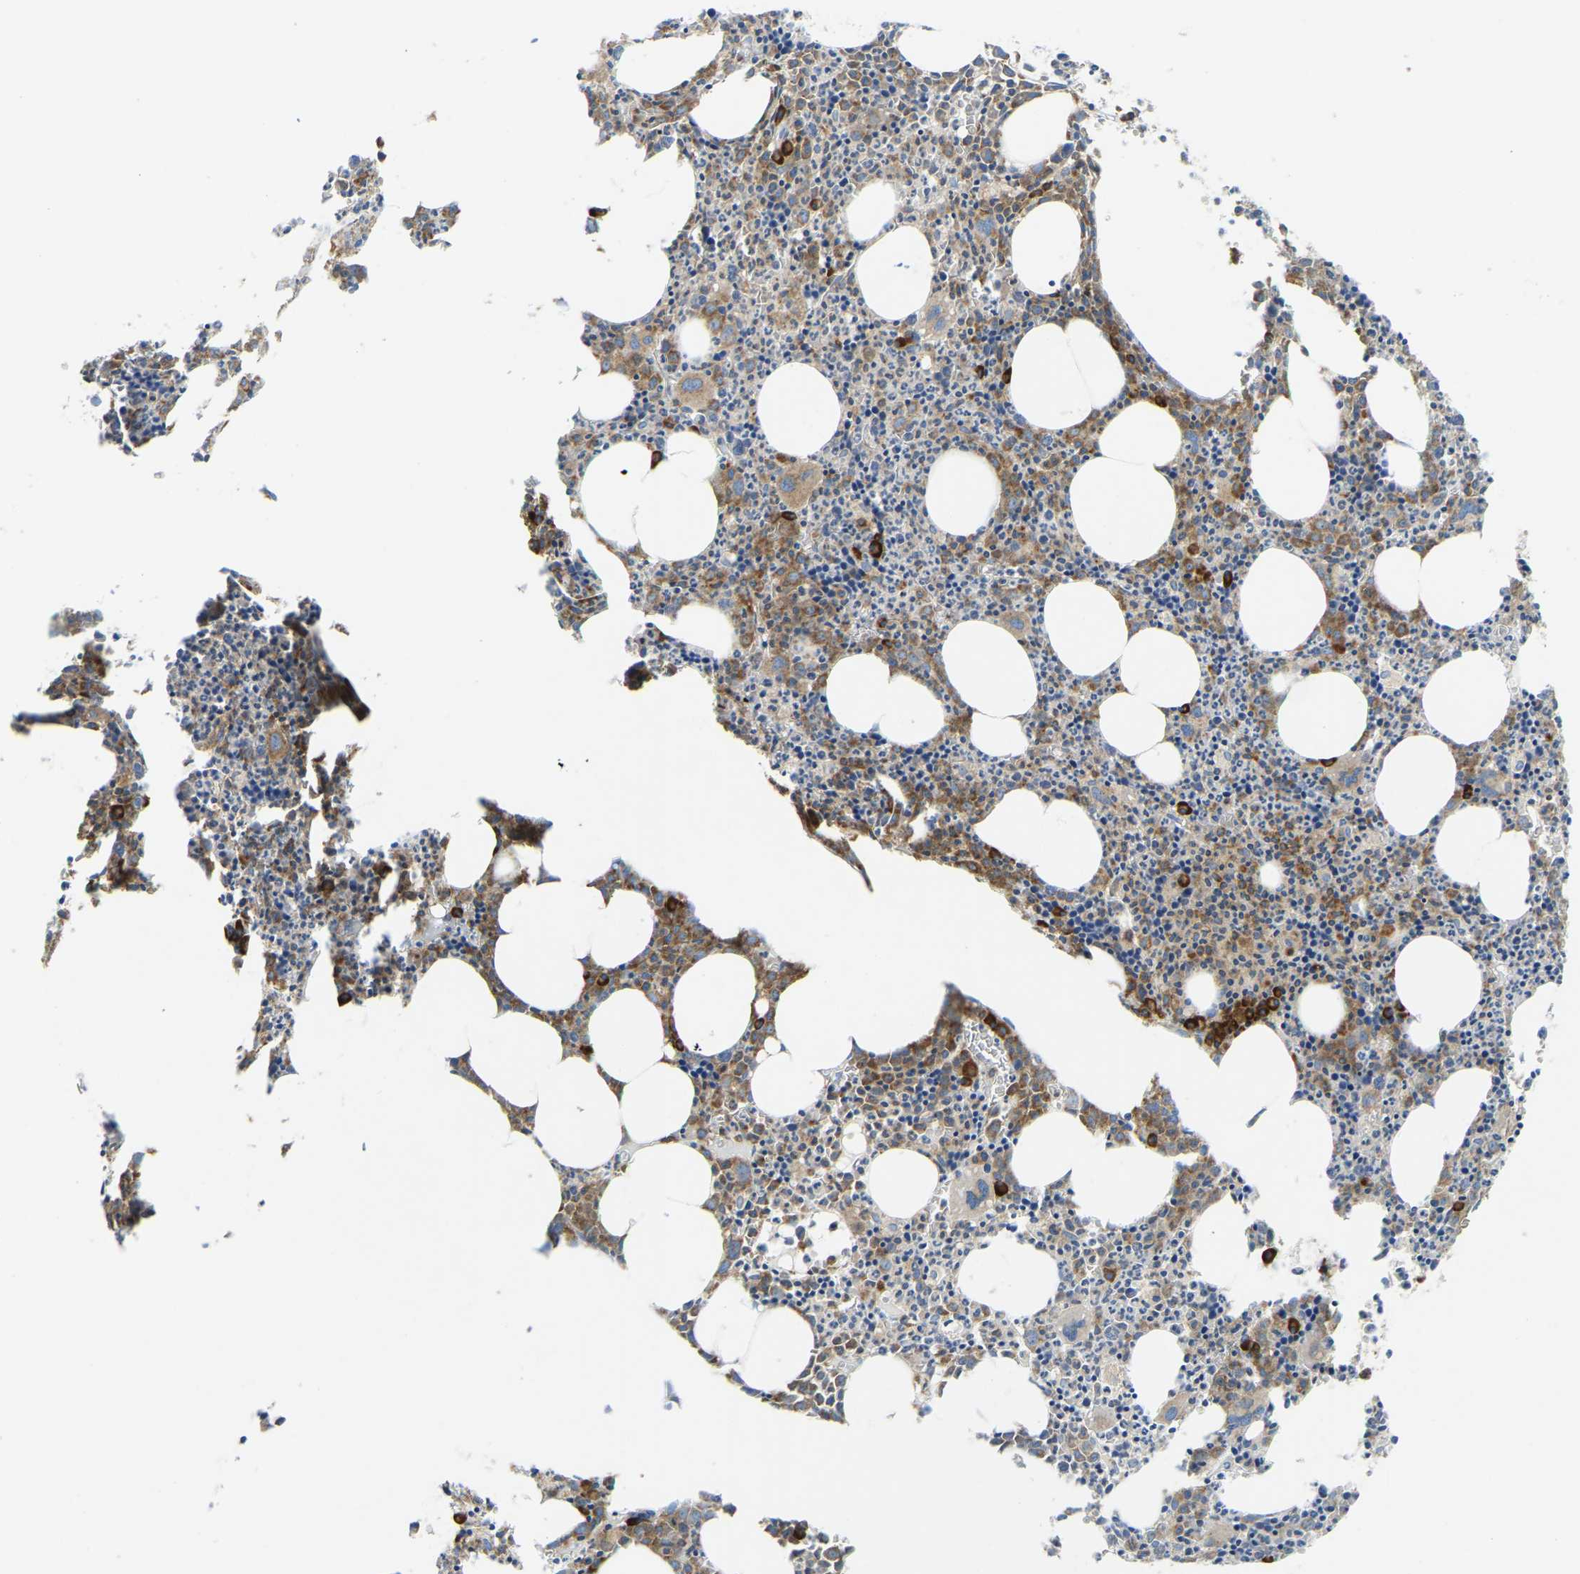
{"staining": {"intensity": "strong", "quantity": ">75%", "location": "cytoplasmic/membranous"}, "tissue": "bone marrow", "cell_type": "Hematopoietic cells", "image_type": "normal", "snomed": [{"axis": "morphology", "description": "Normal tissue, NOS"}, {"axis": "morphology", "description": "Inflammation, NOS"}, {"axis": "topography", "description": "Bone marrow"}], "caption": "Immunohistochemical staining of normal bone marrow reveals strong cytoplasmic/membranous protein staining in about >75% of hematopoietic cells. The staining is performed using DAB (3,3'-diaminobenzidine) brown chromogen to label protein expression. The nuclei are counter-stained blue using hematoxylin.", "gene": "SND1", "patient": {"sex": "male", "age": 31}}